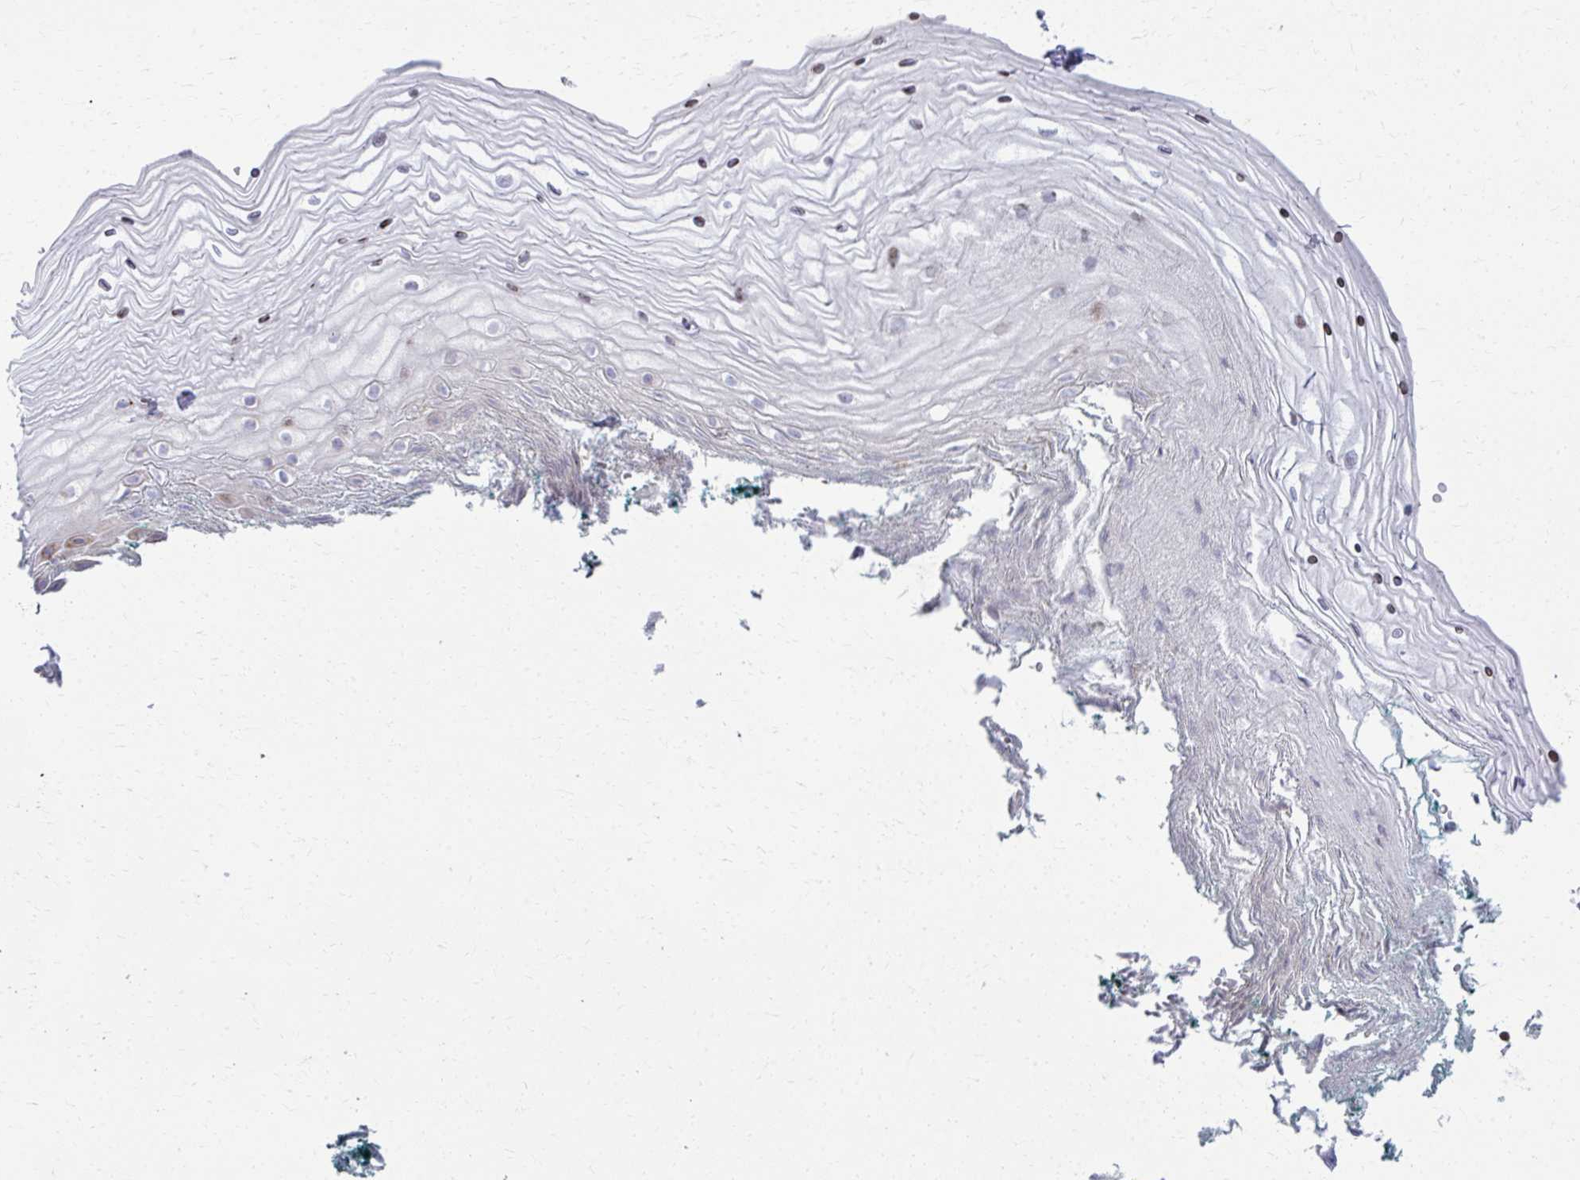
{"staining": {"intensity": "moderate", "quantity": "<25%", "location": "nuclear"}, "tissue": "vagina", "cell_type": "Squamous epithelial cells", "image_type": "normal", "snomed": [{"axis": "morphology", "description": "Normal tissue, NOS"}, {"axis": "topography", "description": "Vagina"}], "caption": "Normal vagina exhibits moderate nuclear staining in about <25% of squamous epithelial cells (DAB IHC with brightfield microscopy, high magnification)..", "gene": "AP5M1", "patient": {"sex": "female", "age": 38}}